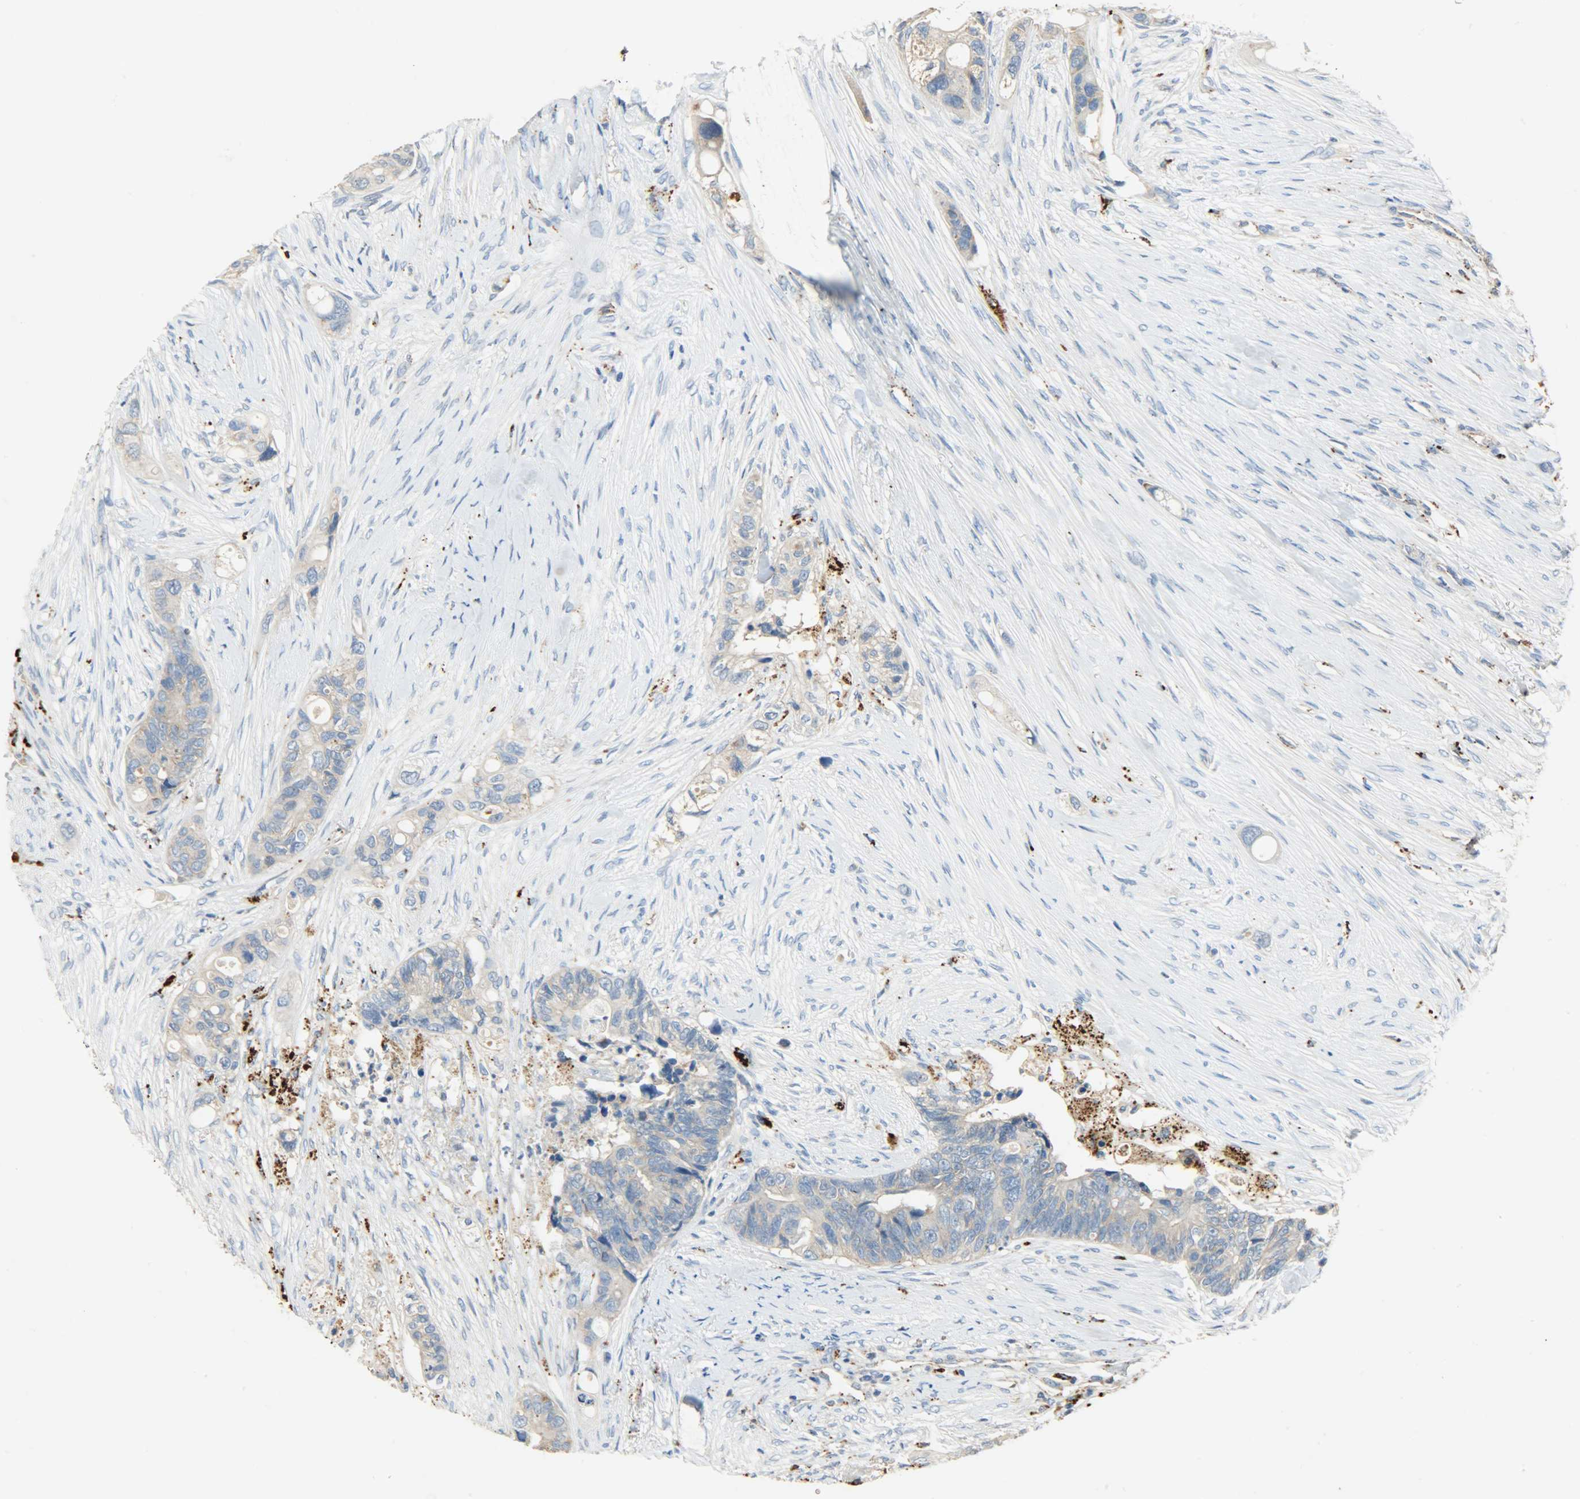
{"staining": {"intensity": "weak", "quantity": "25%-75%", "location": "cytoplasmic/membranous"}, "tissue": "colorectal cancer", "cell_type": "Tumor cells", "image_type": "cancer", "snomed": [{"axis": "morphology", "description": "Adenocarcinoma, NOS"}, {"axis": "topography", "description": "Colon"}], "caption": "Protein staining of colorectal cancer tissue exhibits weak cytoplasmic/membranous expression in approximately 25%-75% of tumor cells.", "gene": "ASAH1", "patient": {"sex": "female", "age": 57}}